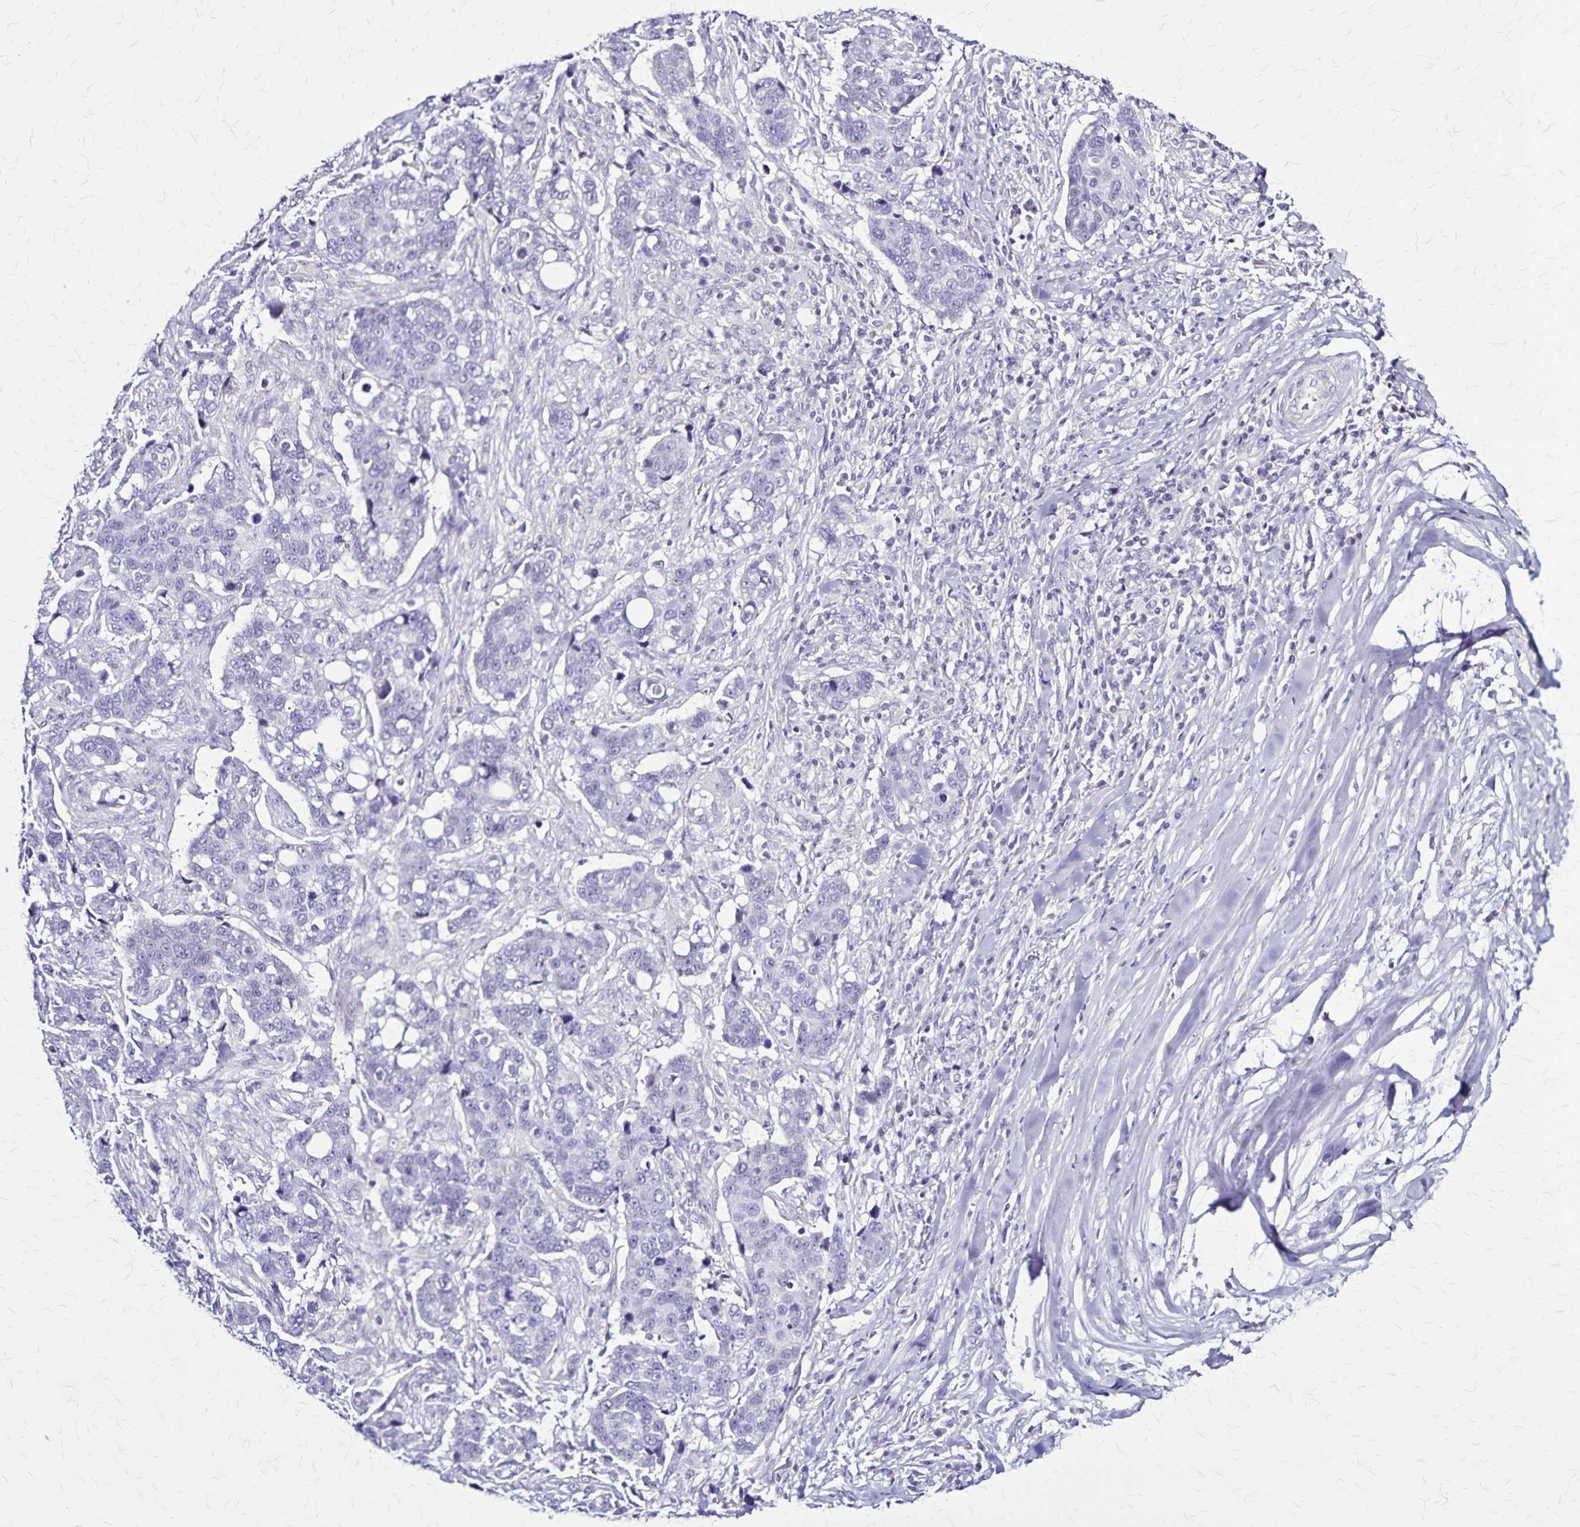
{"staining": {"intensity": "negative", "quantity": "none", "location": "none"}, "tissue": "lung cancer", "cell_type": "Tumor cells", "image_type": "cancer", "snomed": [{"axis": "morphology", "description": "Squamous cell carcinoma, NOS"}, {"axis": "topography", "description": "Lymph node"}, {"axis": "topography", "description": "Lung"}], "caption": "Lung cancer was stained to show a protein in brown. There is no significant staining in tumor cells.", "gene": "PLXNA4", "patient": {"sex": "male", "age": 61}}